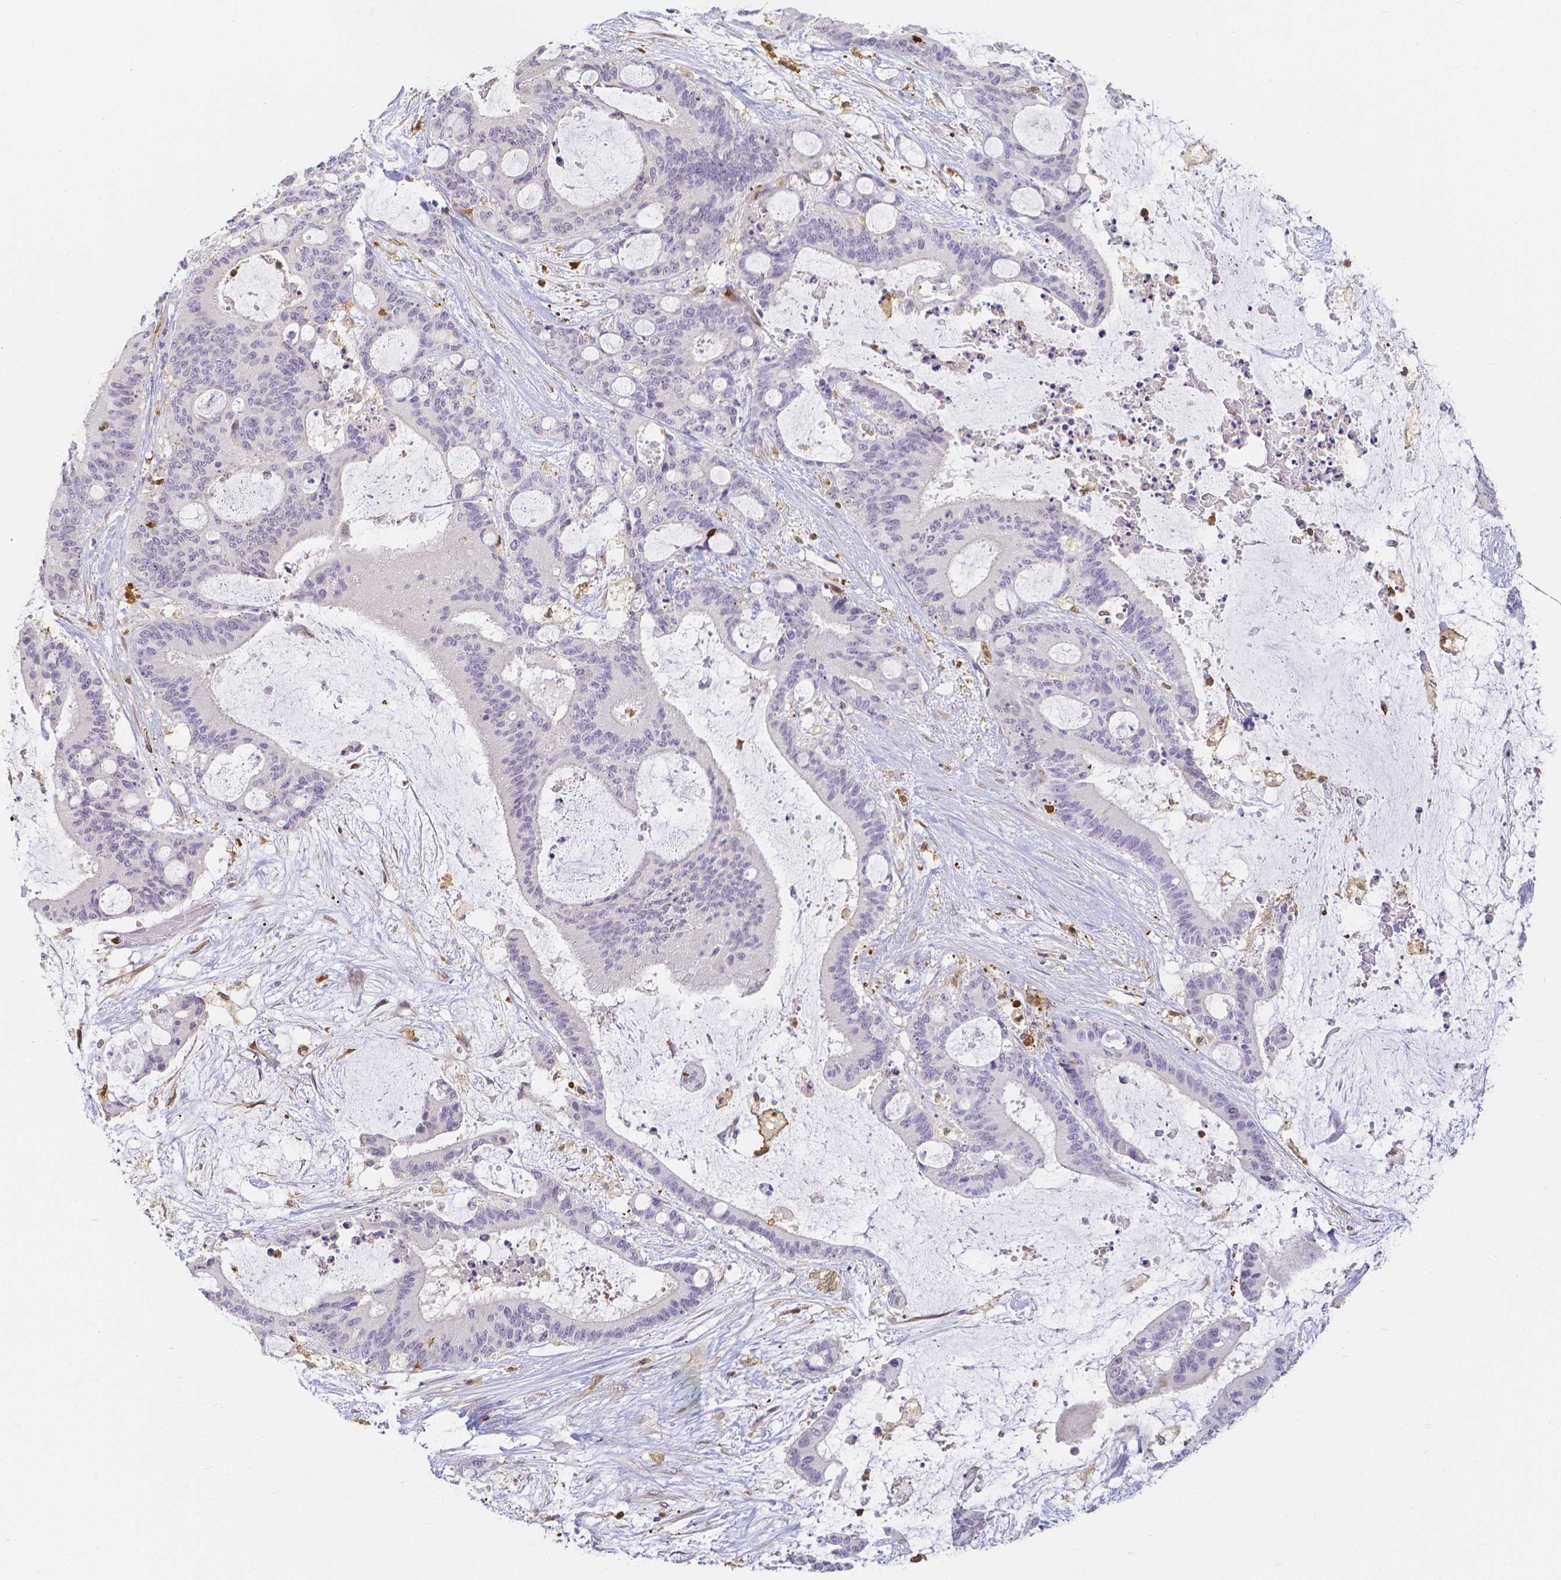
{"staining": {"intensity": "negative", "quantity": "none", "location": "none"}, "tissue": "liver cancer", "cell_type": "Tumor cells", "image_type": "cancer", "snomed": [{"axis": "morphology", "description": "Normal tissue, NOS"}, {"axis": "morphology", "description": "Cholangiocarcinoma"}, {"axis": "topography", "description": "Liver"}, {"axis": "topography", "description": "Peripheral nerve tissue"}], "caption": "Liver cancer (cholangiocarcinoma) was stained to show a protein in brown. There is no significant positivity in tumor cells.", "gene": "COTL1", "patient": {"sex": "female", "age": 73}}